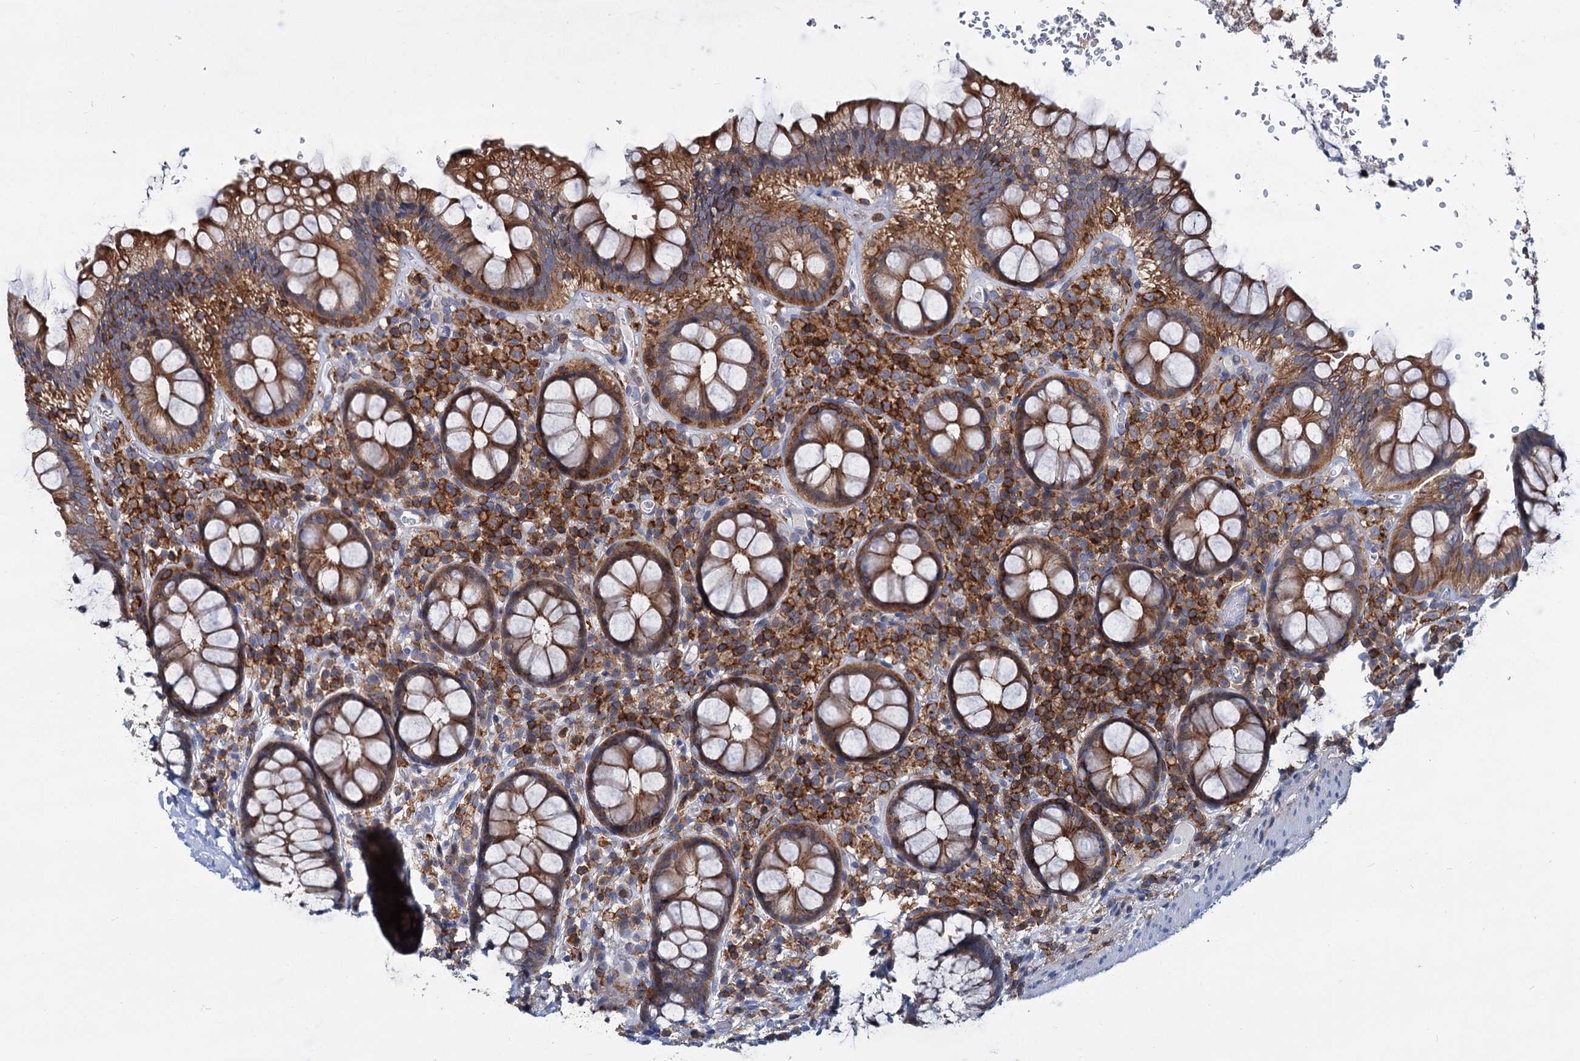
{"staining": {"intensity": "moderate", "quantity": ">75%", "location": "cytoplasmic/membranous"}, "tissue": "rectum", "cell_type": "Glandular cells", "image_type": "normal", "snomed": [{"axis": "morphology", "description": "Normal tissue, NOS"}, {"axis": "topography", "description": "Rectum"}], "caption": "Moderate cytoplasmic/membranous staining for a protein is identified in about >75% of glandular cells of unremarkable rectum using immunohistochemistry (IHC).", "gene": "LRCH4", "patient": {"sex": "male", "age": 83}}